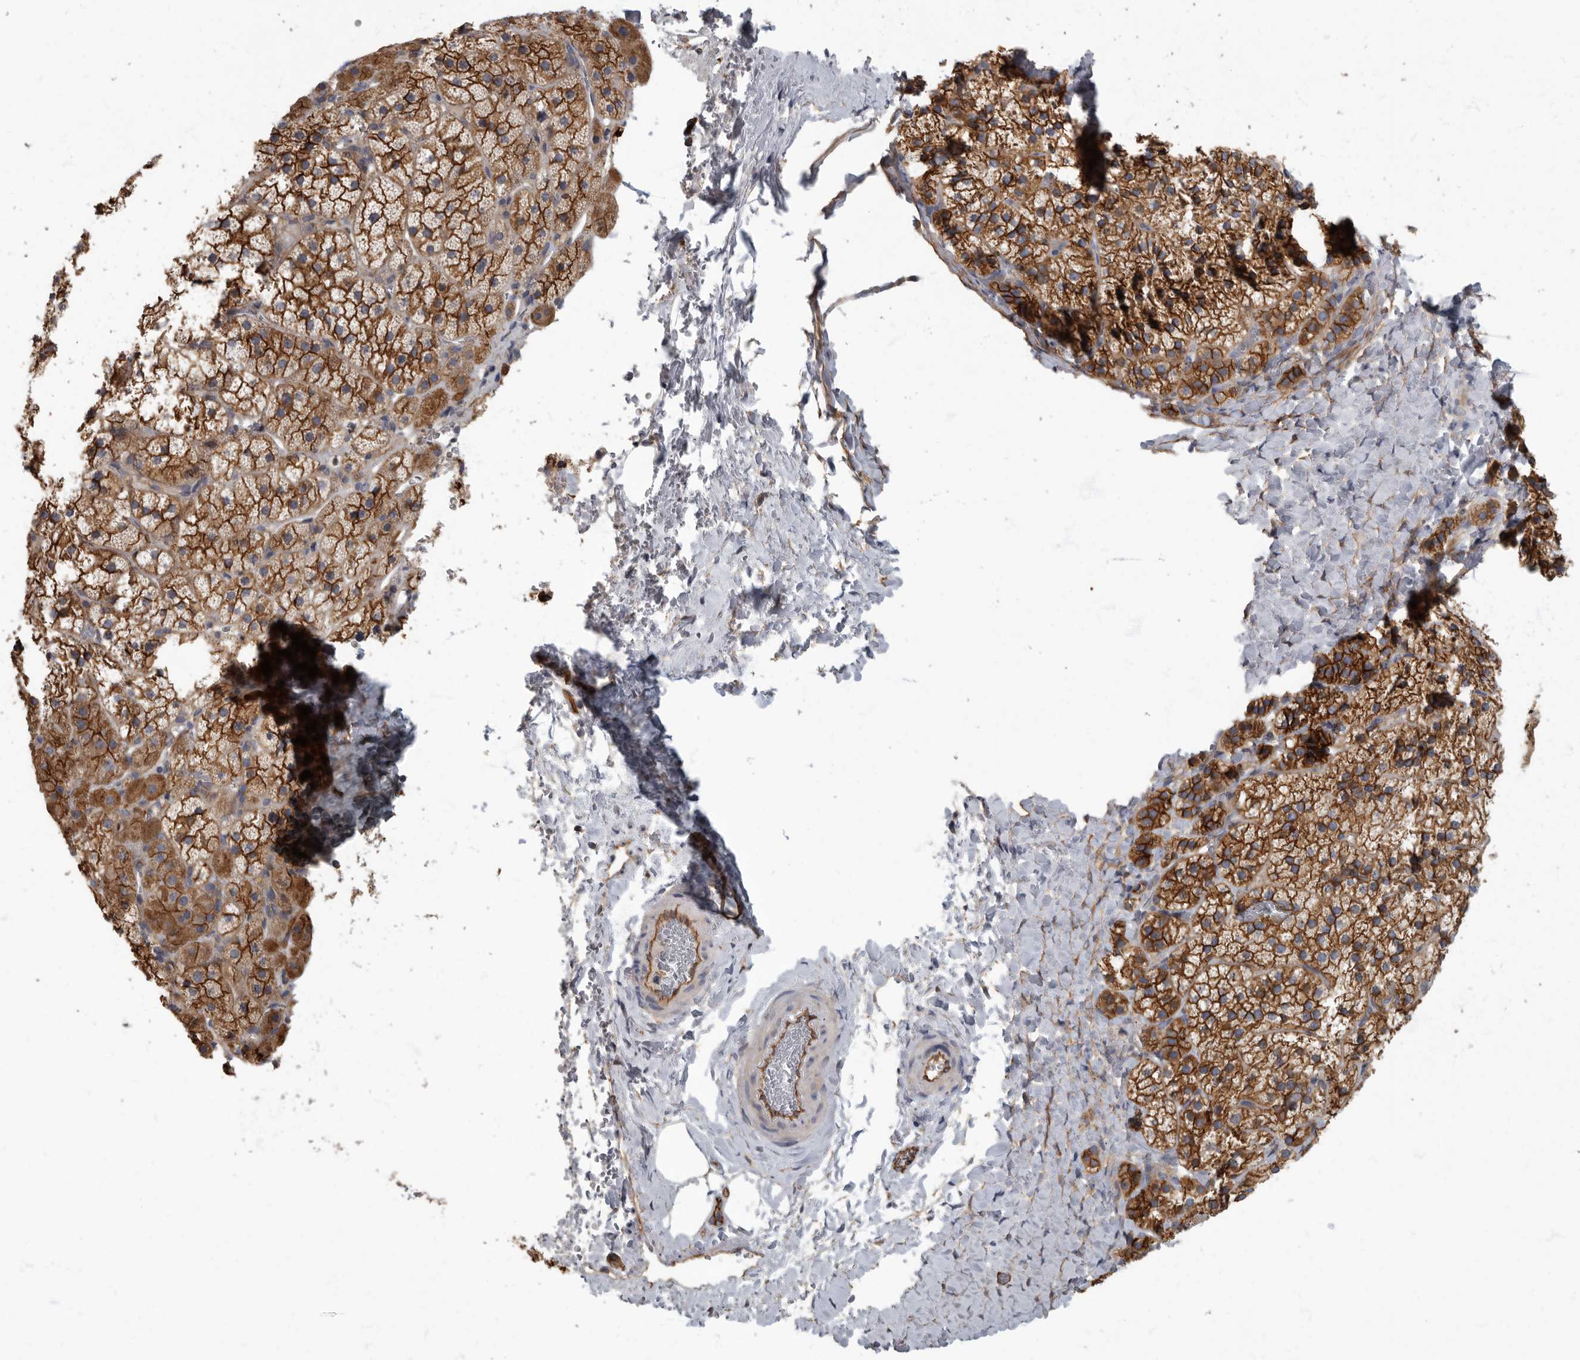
{"staining": {"intensity": "moderate", "quantity": ">75%", "location": "cytoplasmic/membranous"}, "tissue": "adrenal gland", "cell_type": "Glandular cells", "image_type": "normal", "snomed": [{"axis": "morphology", "description": "Normal tissue, NOS"}, {"axis": "topography", "description": "Adrenal gland"}], "caption": "This photomicrograph demonstrates immunohistochemistry (IHC) staining of normal human adrenal gland, with medium moderate cytoplasmic/membranous staining in about >75% of glandular cells.", "gene": "PDK1", "patient": {"sex": "female", "age": 44}}